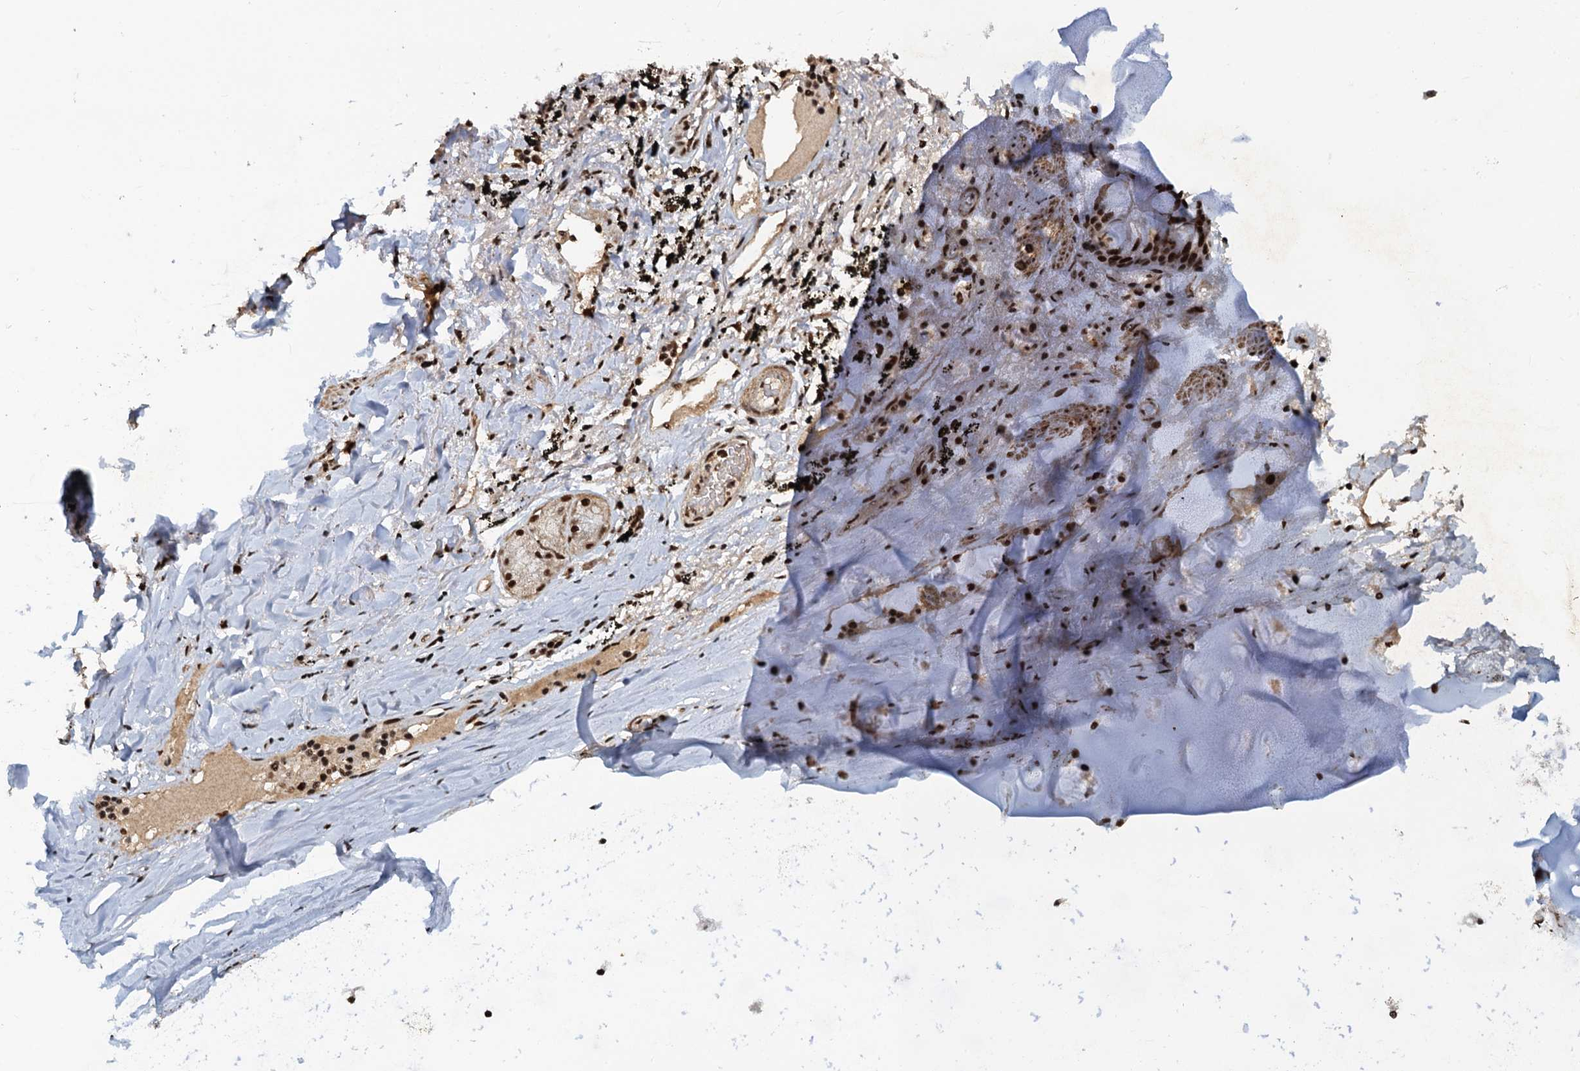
{"staining": {"intensity": "strong", "quantity": ">75%", "location": "nuclear"}, "tissue": "adipose tissue", "cell_type": "Adipocytes", "image_type": "normal", "snomed": [{"axis": "morphology", "description": "Normal tissue, NOS"}, {"axis": "topography", "description": "Lymph node"}, {"axis": "topography", "description": "Bronchus"}], "caption": "A high amount of strong nuclear positivity is seen in approximately >75% of adipocytes in normal adipose tissue.", "gene": "ZC3H18", "patient": {"sex": "male", "age": 63}}